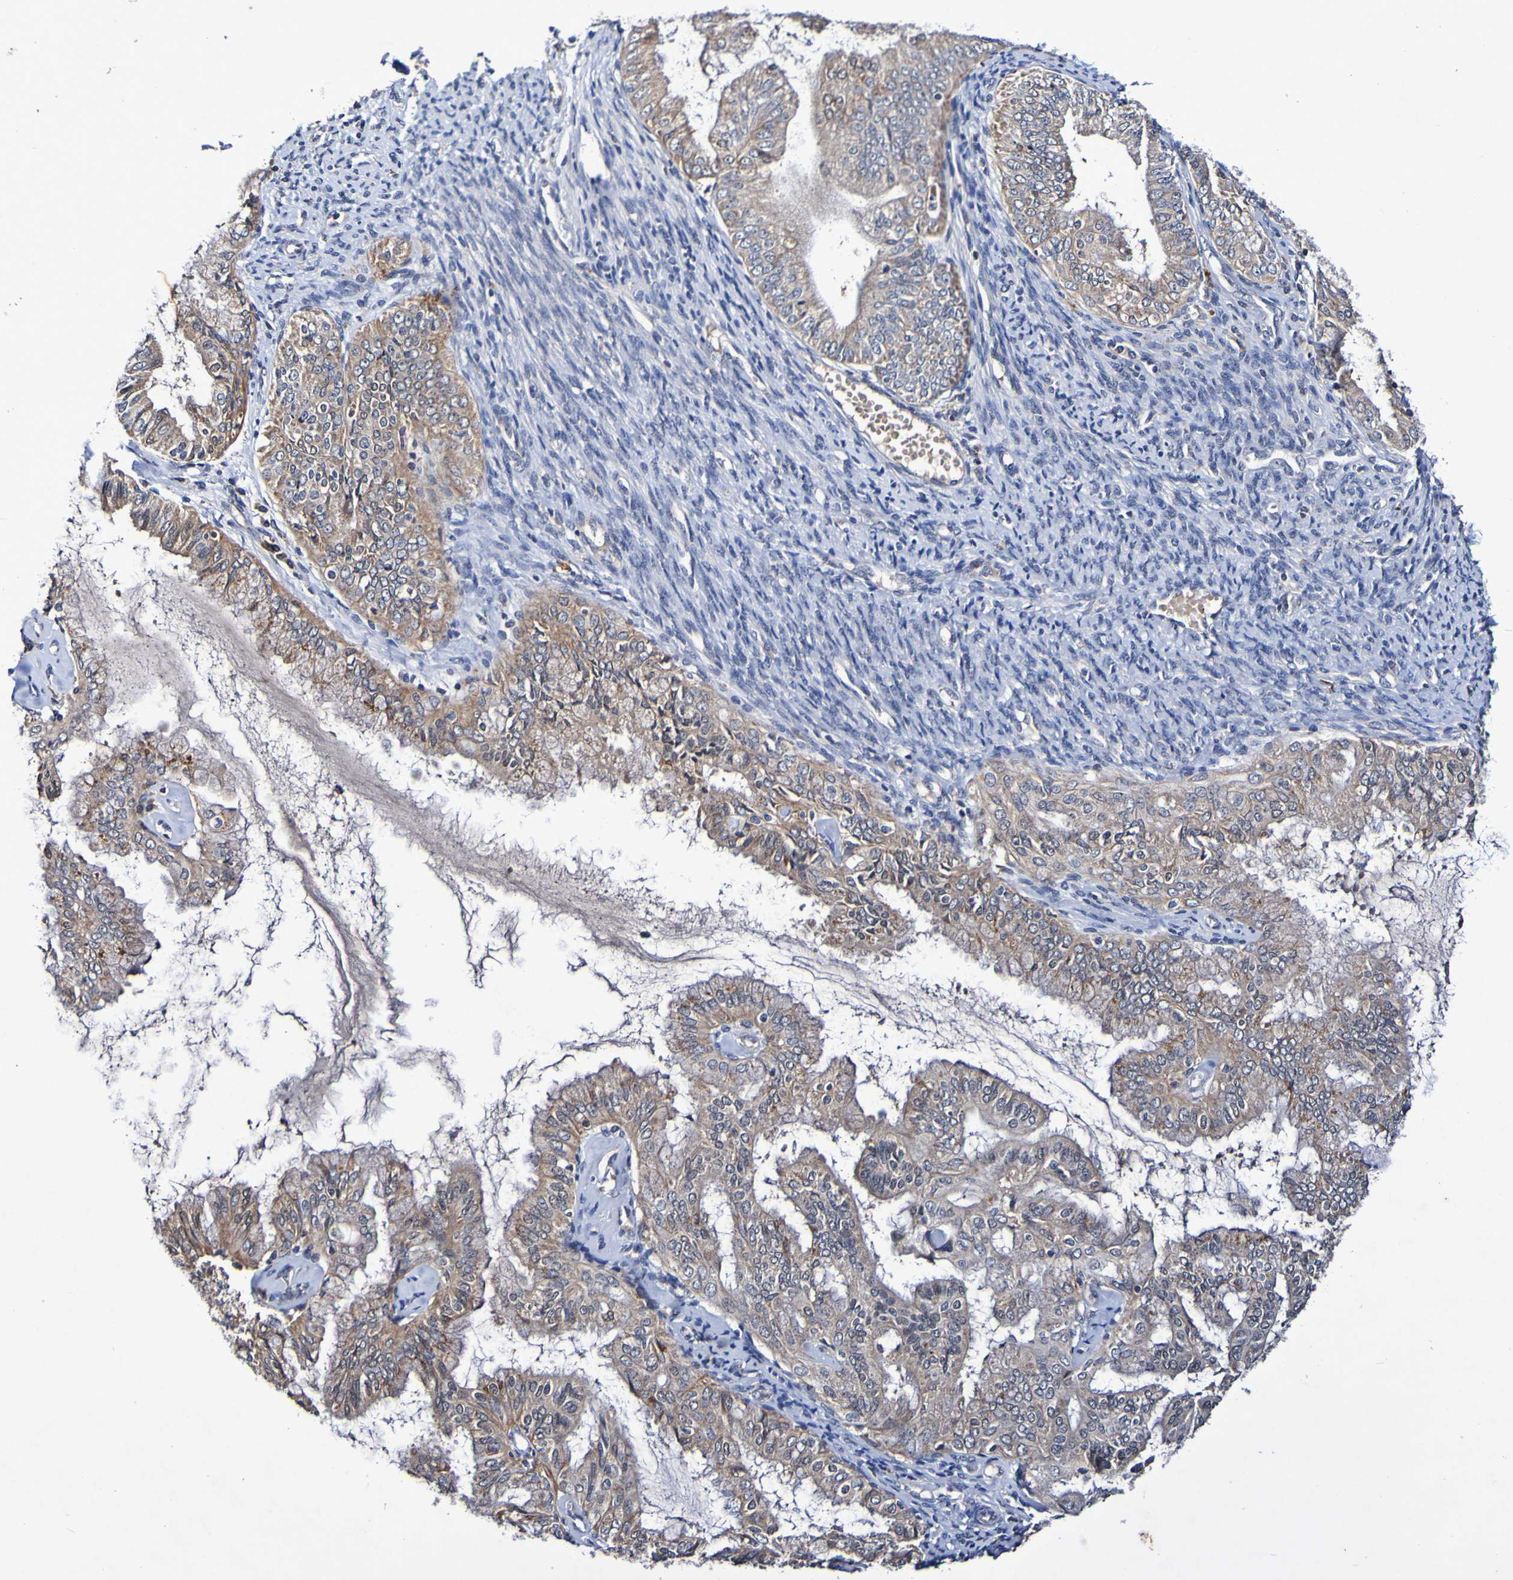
{"staining": {"intensity": "strong", "quantity": "<25%", "location": "cytoplasmic/membranous"}, "tissue": "endometrial cancer", "cell_type": "Tumor cells", "image_type": "cancer", "snomed": [{"axis": "morphology", "description": "Adenocarcinoma, NOS"}, {"axis": "topography", "description": "Endometrium"}], "caption": "Immunohistochemical staining of endometrial cancer shows strong cytoplasmic/membranous protein positivity in about <25% of tumor cells.", "gene": "PTP4A2", "patient": {"sex": "female", "age": 63}}